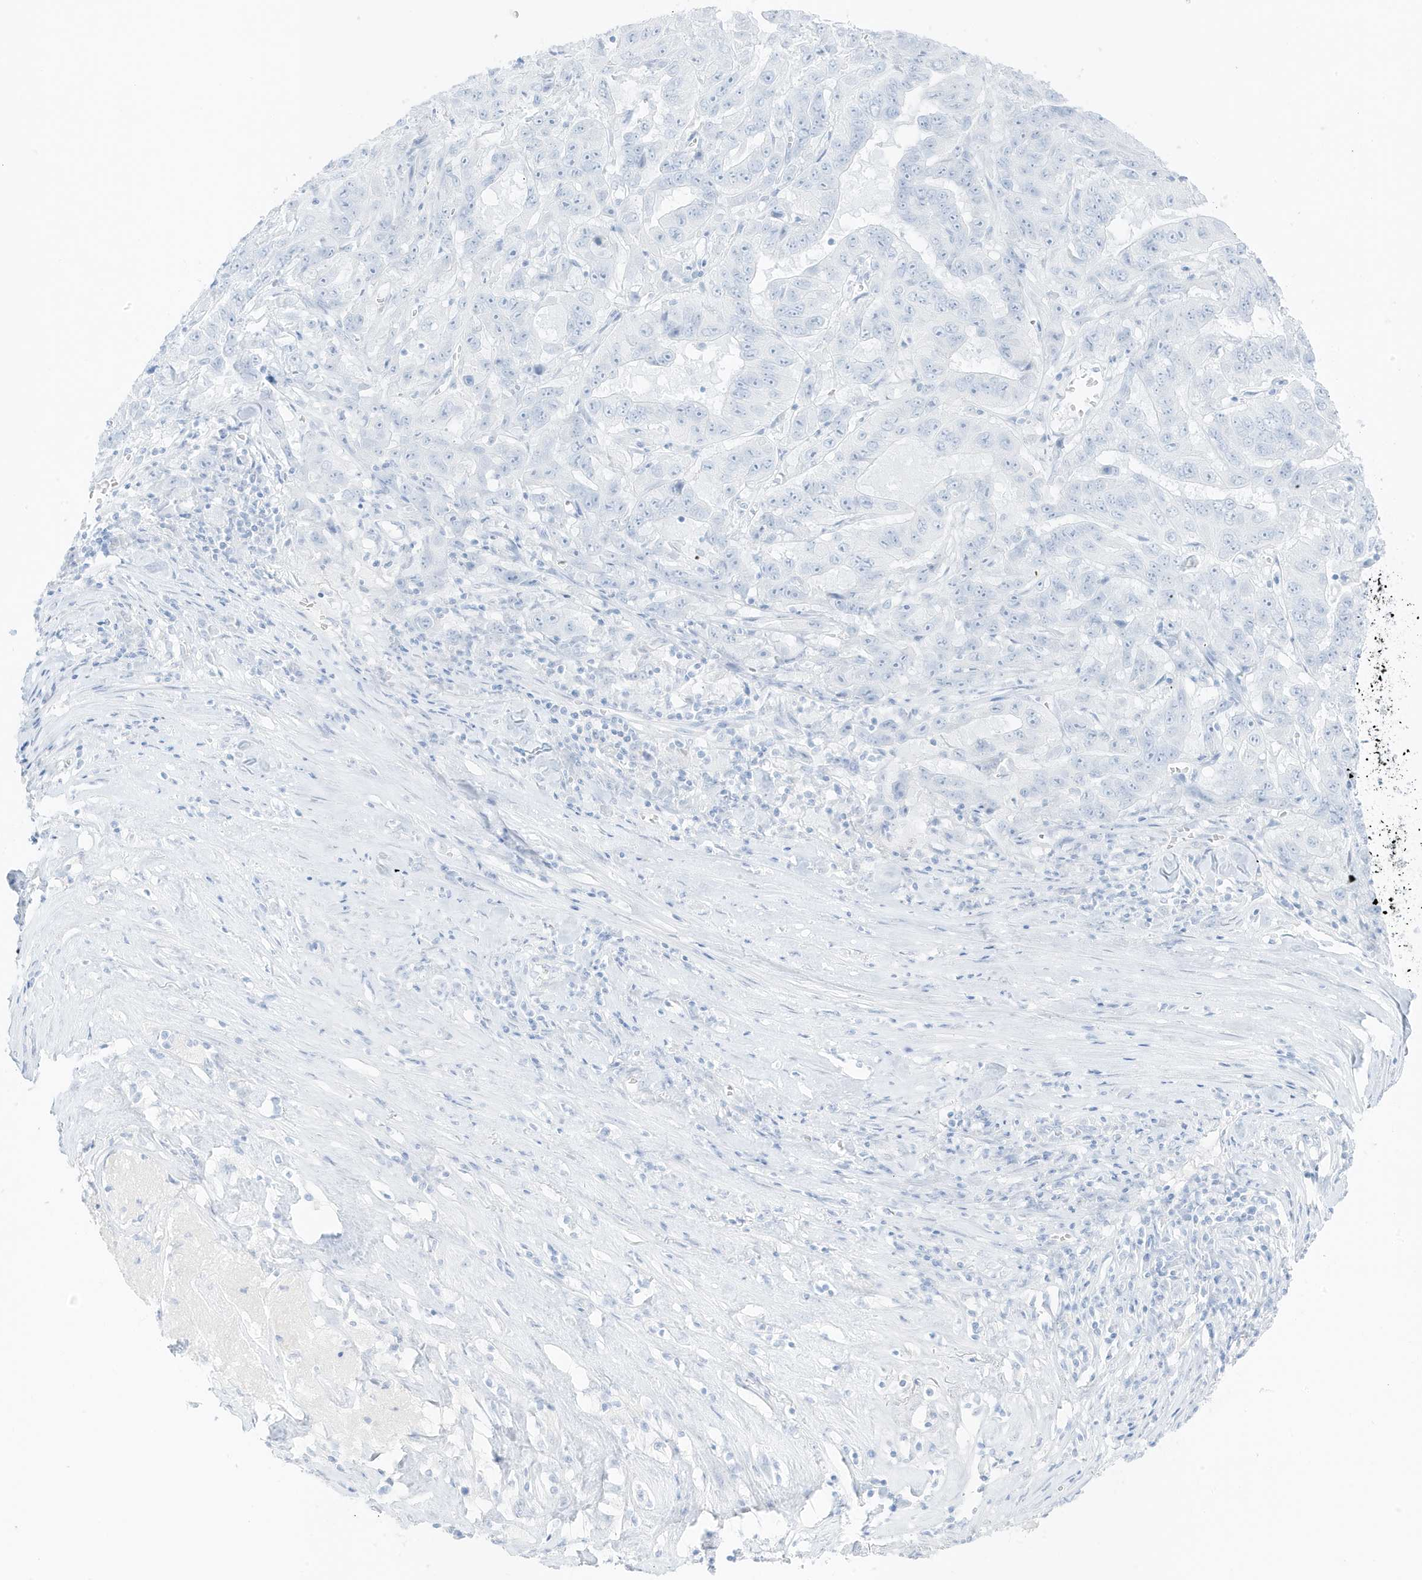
{"staining": {"intensity": "negative", "quantity": "none", "location": "none"}, "tissue": "pancreatic cancer", "cell_type": "Tumor cells", "image_type": "cancer", "snomed": [{"axis": "morphology", "description": "Adenocarcinoma, NOS"}, {"axis": "topography", "description": "Pancreas"}], "caption": "This is an immunohistochemistry micrograph of pancreatic cancer. There is no positivity in tumor cells.", "gene": "SLC22A13", "patient": {"sex": "male", "age": 63}}